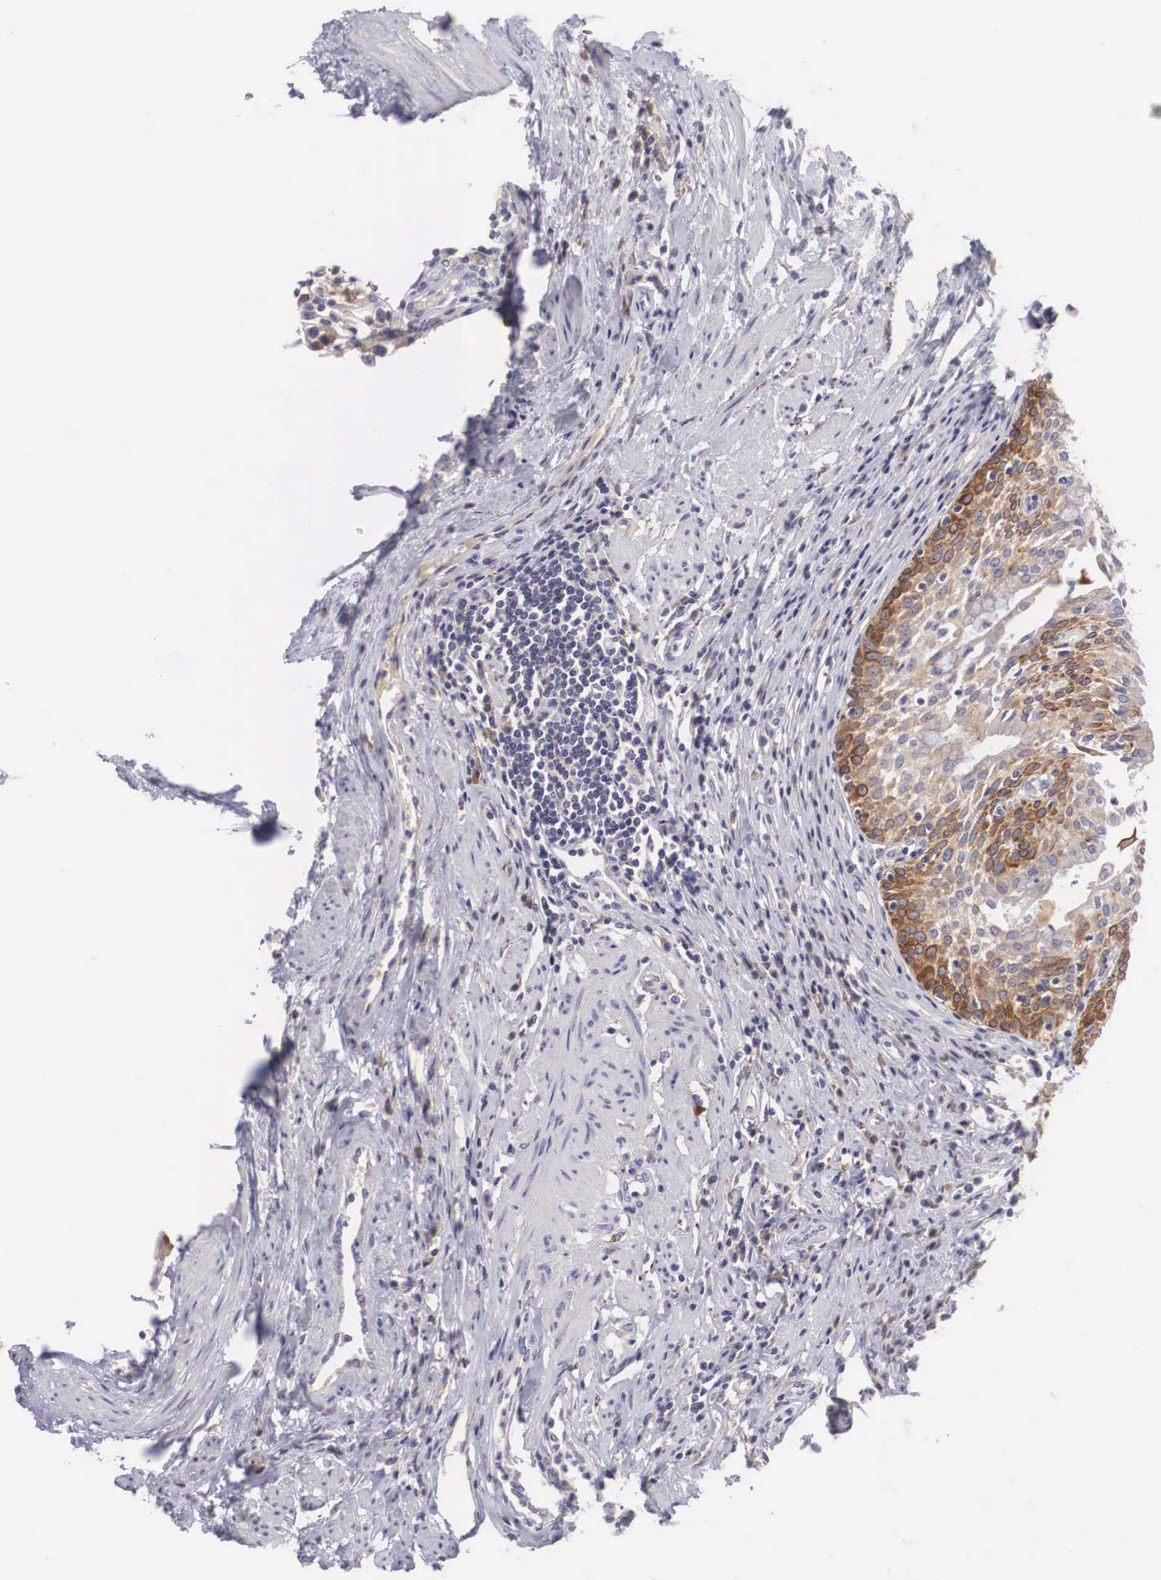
{"staining": {"intensity": "strong", "quantity": ">75%", "location": "cytoplasmic/membranous"}, "tissue": "urinary bladder", "cell_type": "Urothelial cells", "image_type": "normal", "snomed": [{"axis": "morphology", "description": "Normal tissue, NOS"}, {"axis": "topography", "description": "Urinary bladder"}], "caption": "Human urinary bladder stained with a brown dye shows strong cytoplasmic/membranous positive positivity in approximately >75% of urothelial cells.", "gene": "NREP", "patient": {"sex": "female", "age": 39}}